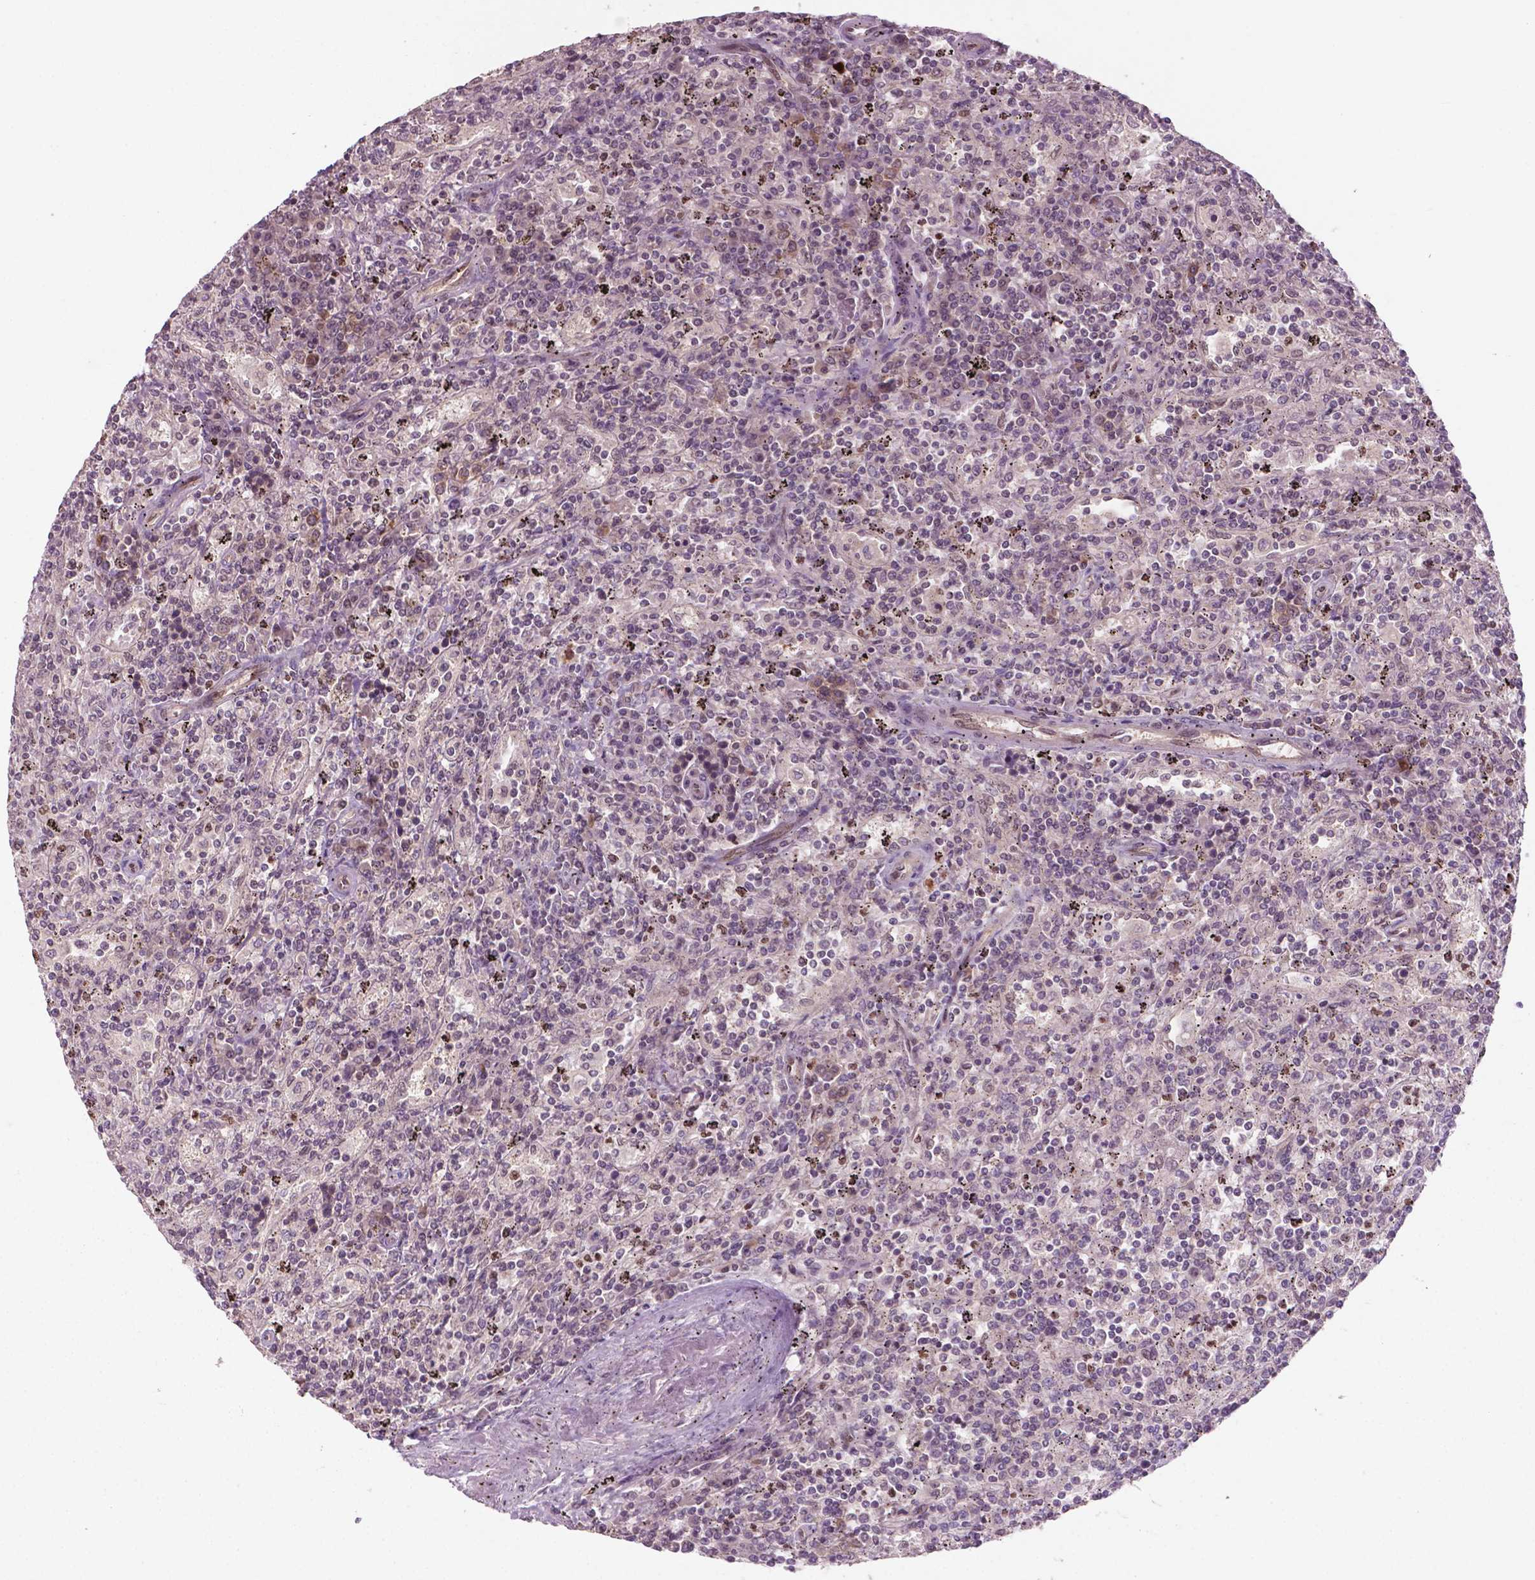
{"staining": {"intensity": "negative", "quantity": "none", "location": "none"}, "tissue": "lymphoma", "cell_type": "Tumor cells", "image_type": "cancer", "snomed": [{"axis": "morphology", "description": "Malignant lymphoma, non-Hodgkin's type, Low grade"}, {"axis": "topography", "description": "Spleen"}], "caption": "Immunohistochemical staining of human low-grade malignant lymphoma, non-Hodgkin's type exhibits no significant expression in tumor cells. (DAB (3,3'-diaminobenzidine) immunohistochemistry, high magnification).", "gene": "NFAT5", "patient": {"sex": "male", "age": 62}}